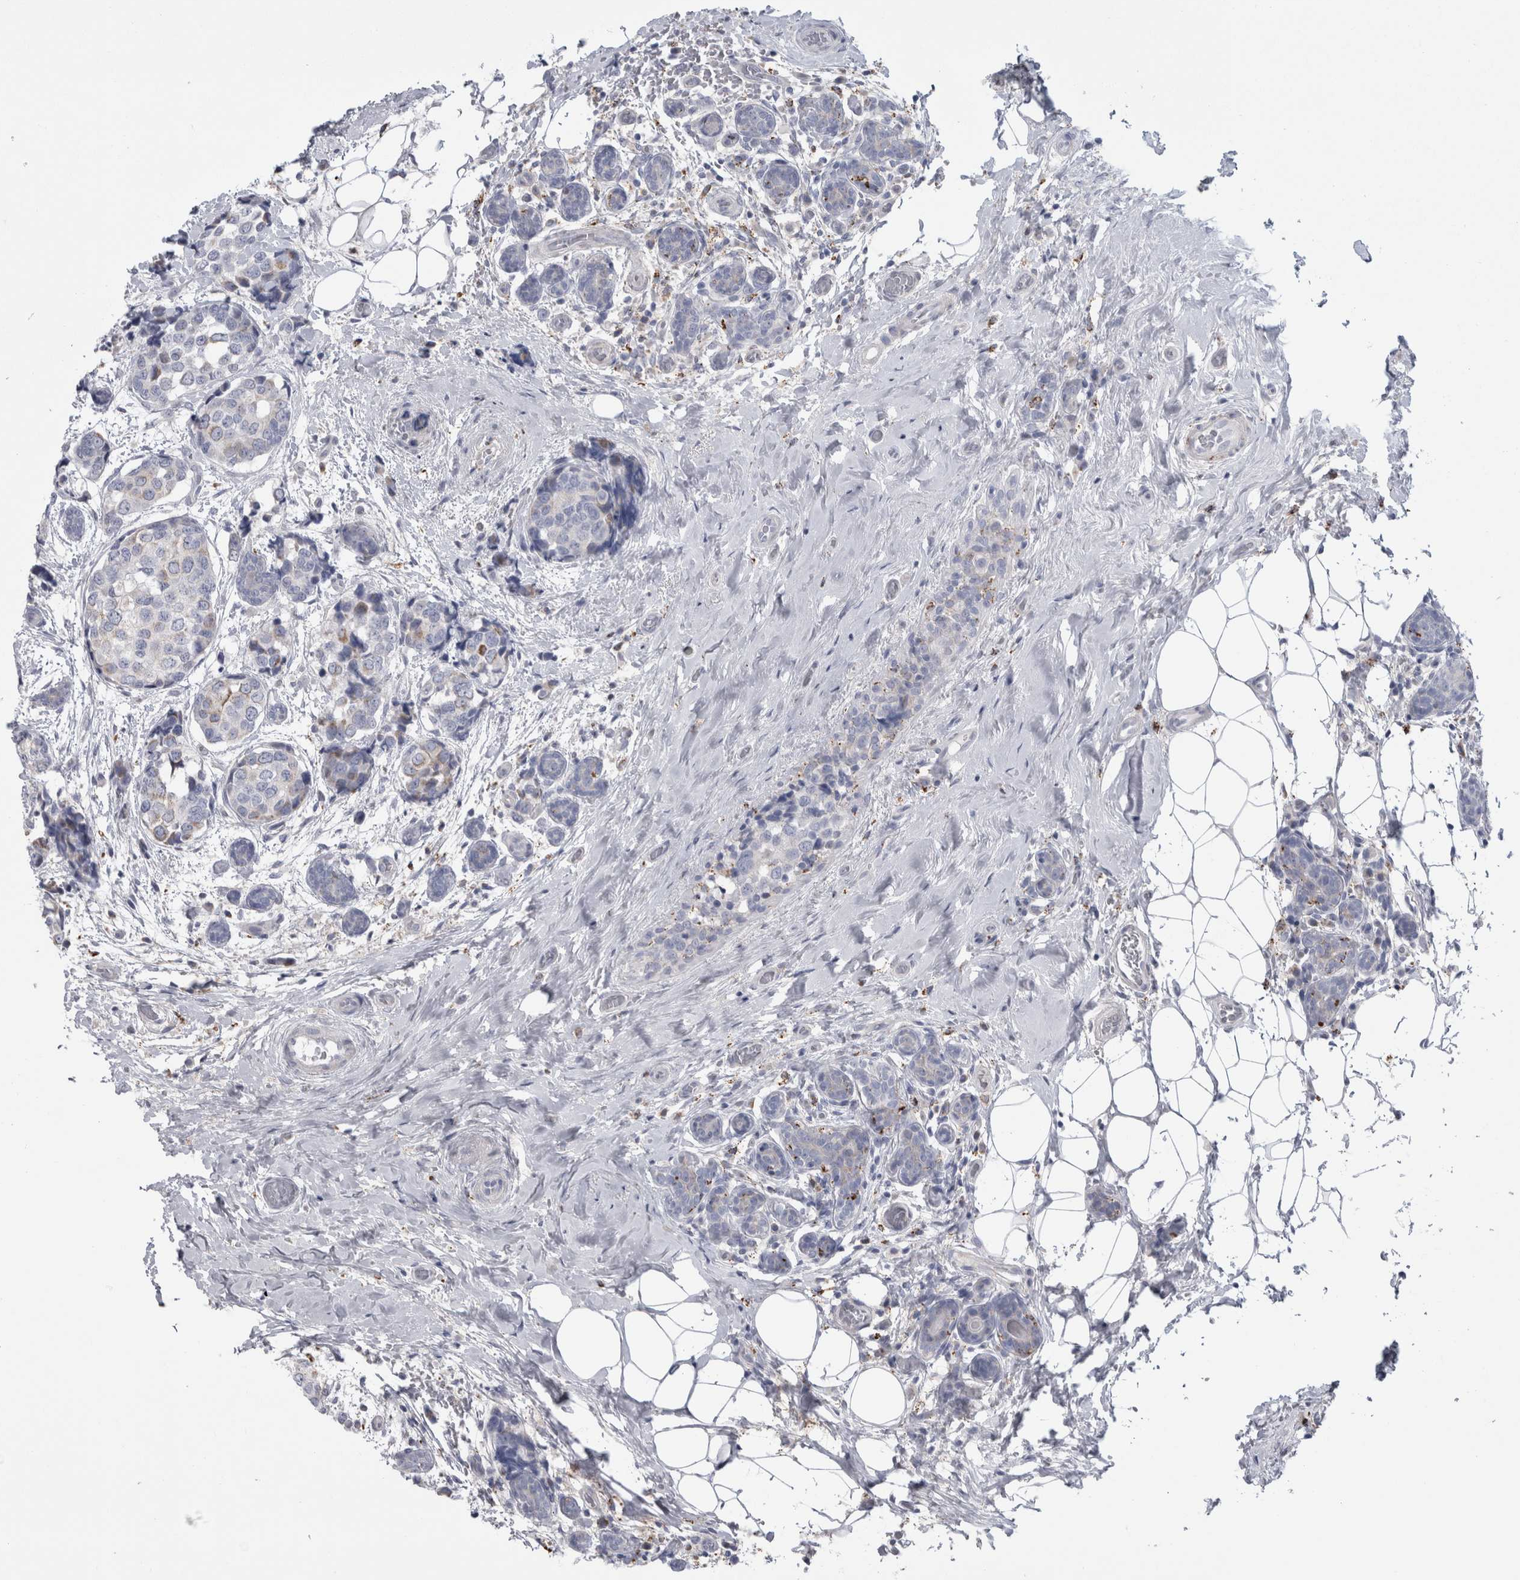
{"staining": {"intensity": "weak", "quantity": "<25%", "location": "cytoplasmic/membranous"}, "tissue": "breast cancer", "cell_type": "Tumor cells", "image_type": "cancer", "snomed": [{"axis": "morphology", "description": "Normal tissue, NOS"}, {"axis": "morphology", "description": "Duct carcinoma"}, {"axis": "topography", "description": "Breast"}], "caption": "Breast cancer was stained to show a protein in brown. There is no significant staining in tumor cells.", "gene": "GATM", "patient": {"sex": "female", "age": 43}}